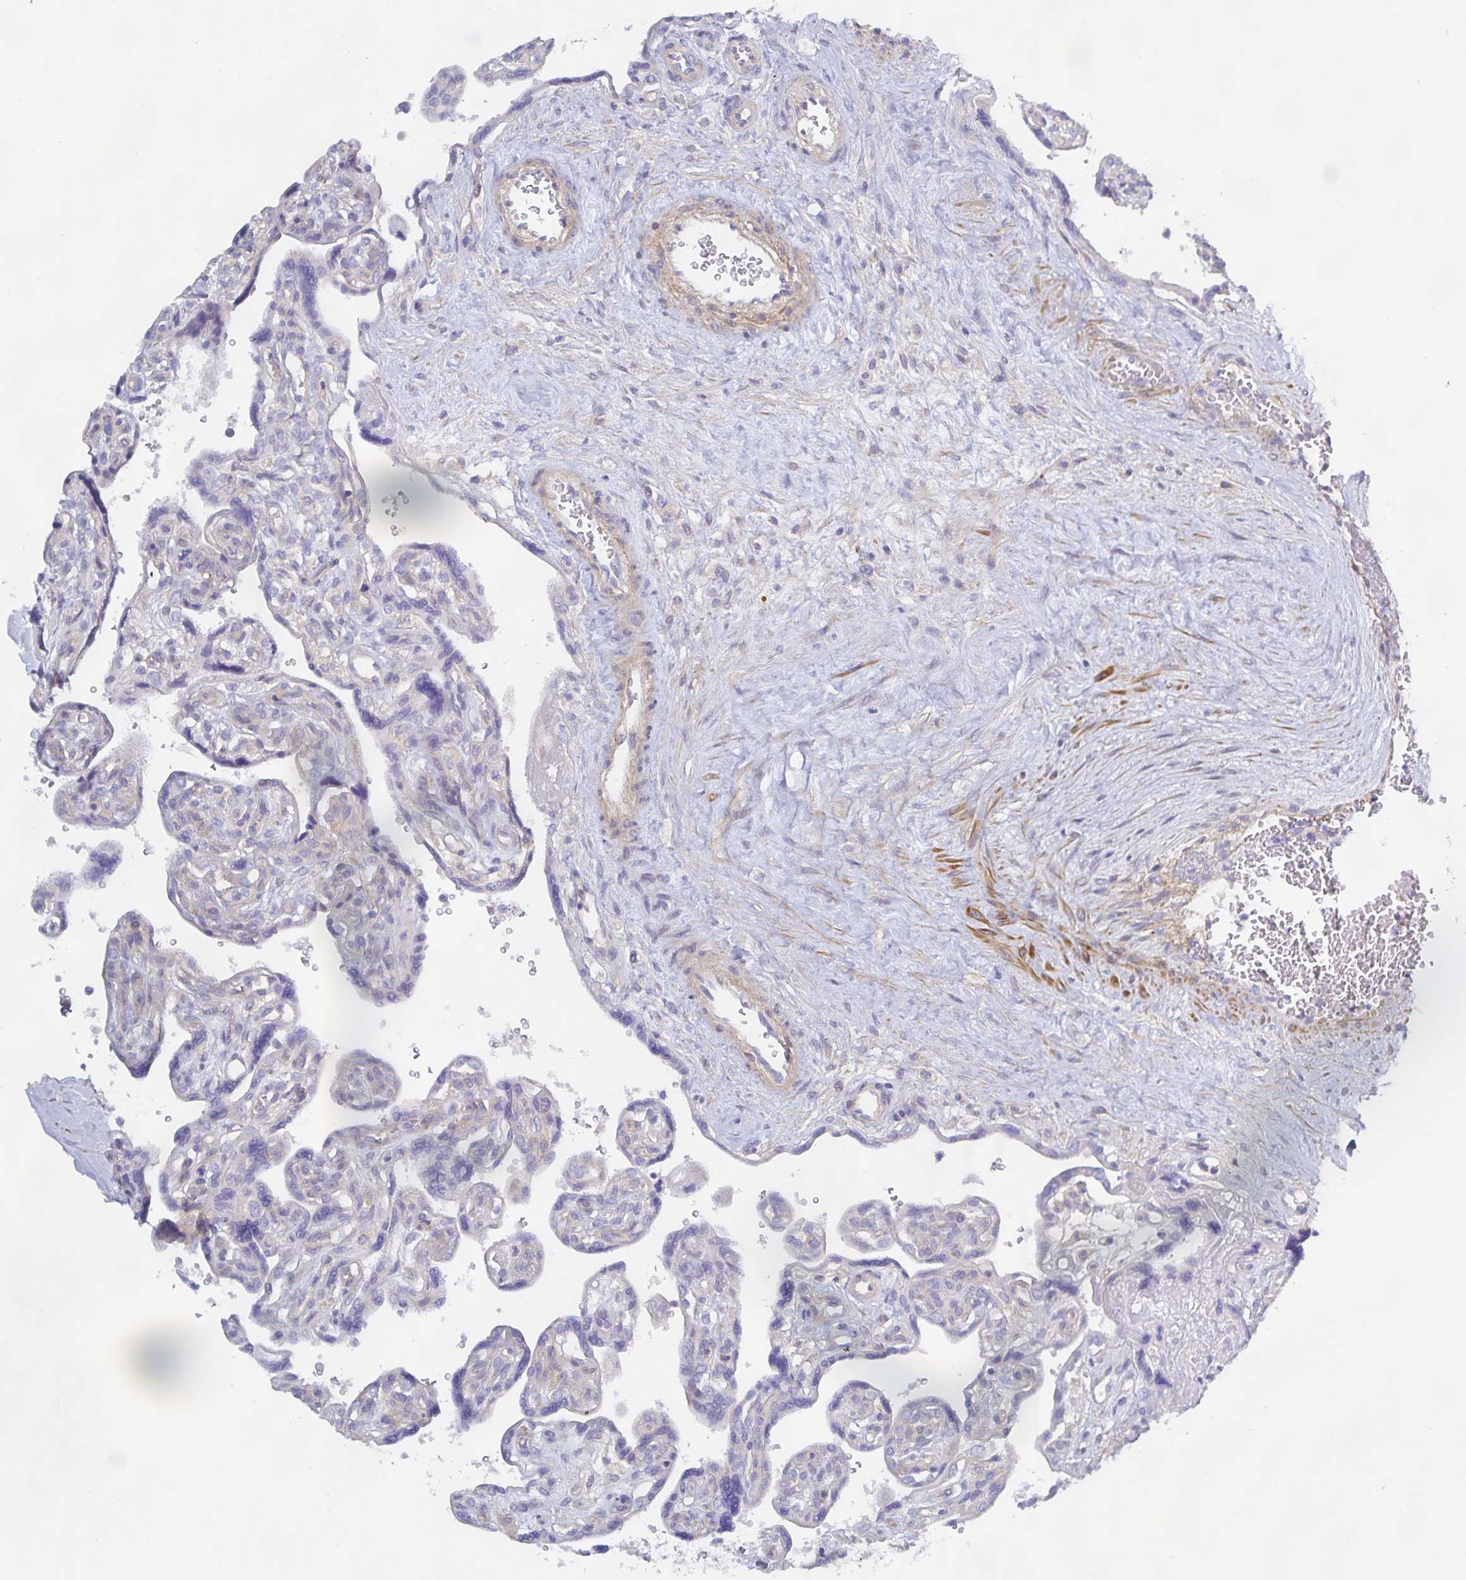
{"staining": {"intensity": "moderate", "quantity": "25%-75%", "location": "cytoplasmic/membranous"}, "tissue": "placenta", "cell_type": "Decidual cells", "image_type": "normal", "snomed": [{"axis": "morphology", "description": "Normal tissue, NOS"}, {"axis": "topography", "description": "Placenta"}], "caption": "Placenta stained with a brown dye reveals moderate cytoplasmic/membranous positive expression in about 25%-75% of decidual cells.", "gene": "METTL22", "patient": {"sex": "female", "age": 39}}